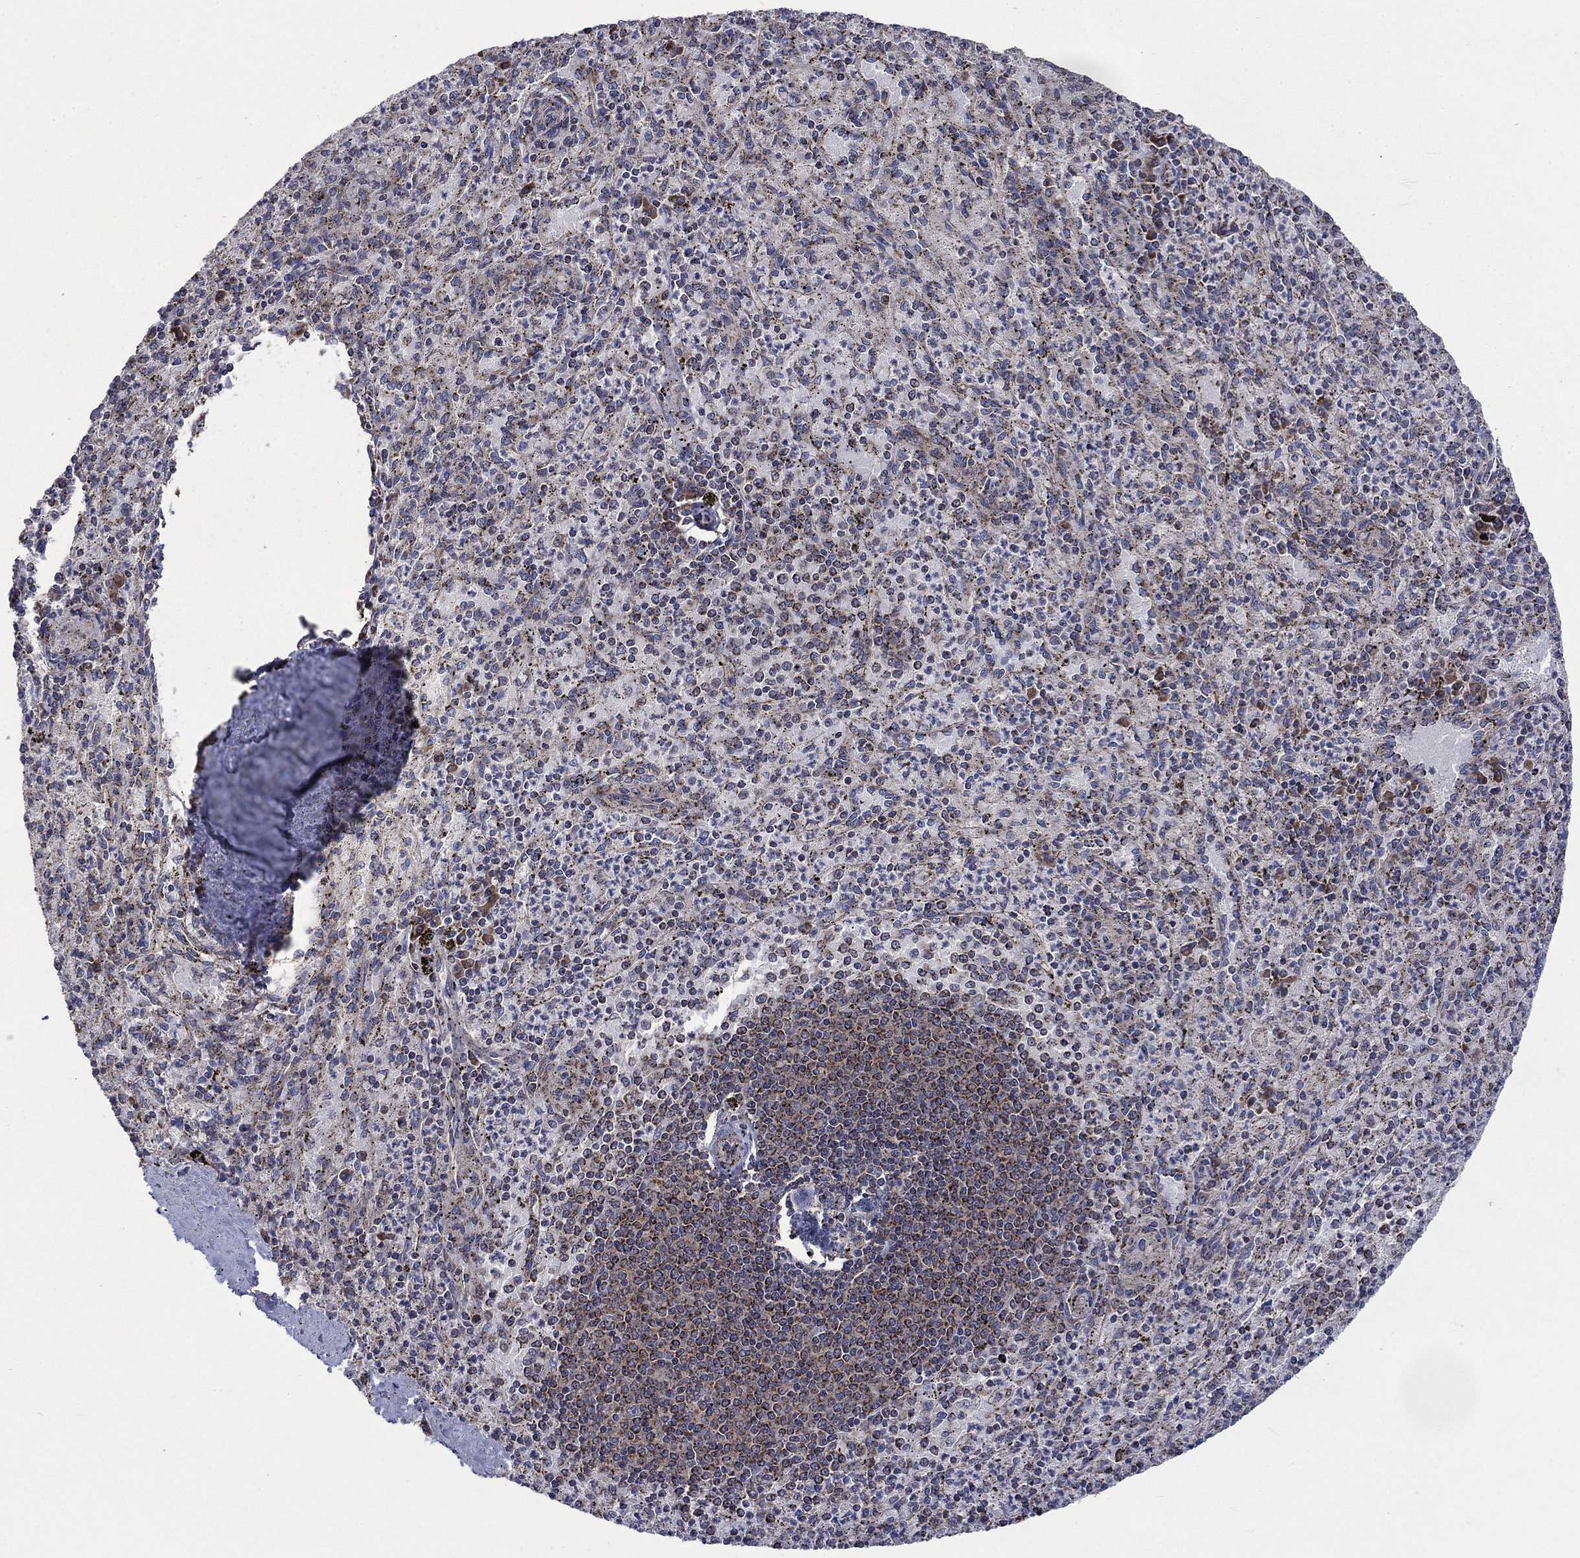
{"staining": {"intensity": "weak", "quantity": "25%-75%", "location": "cytoplasmic/membranous"}, "tissue": "spleen", "cell_type": "Cells in red pulp", "image_type": "normal", "snomed": [{"axis": "morphology", "description": "Normal tissue, NOS"}, {"axis": "topography", "description": "Spleen"}], "caption": "Protein staining reveals weak cytoplasmic/membranous positivity in approximately 25%-75% of cells in red pulp in benign spleen. (DAB (3,3'-diaminobenzidine) = brown stain, brightfield microscopy at high magnification).", "gene": "RPLP0", "patient": {"sex": "male", "age": 60}}